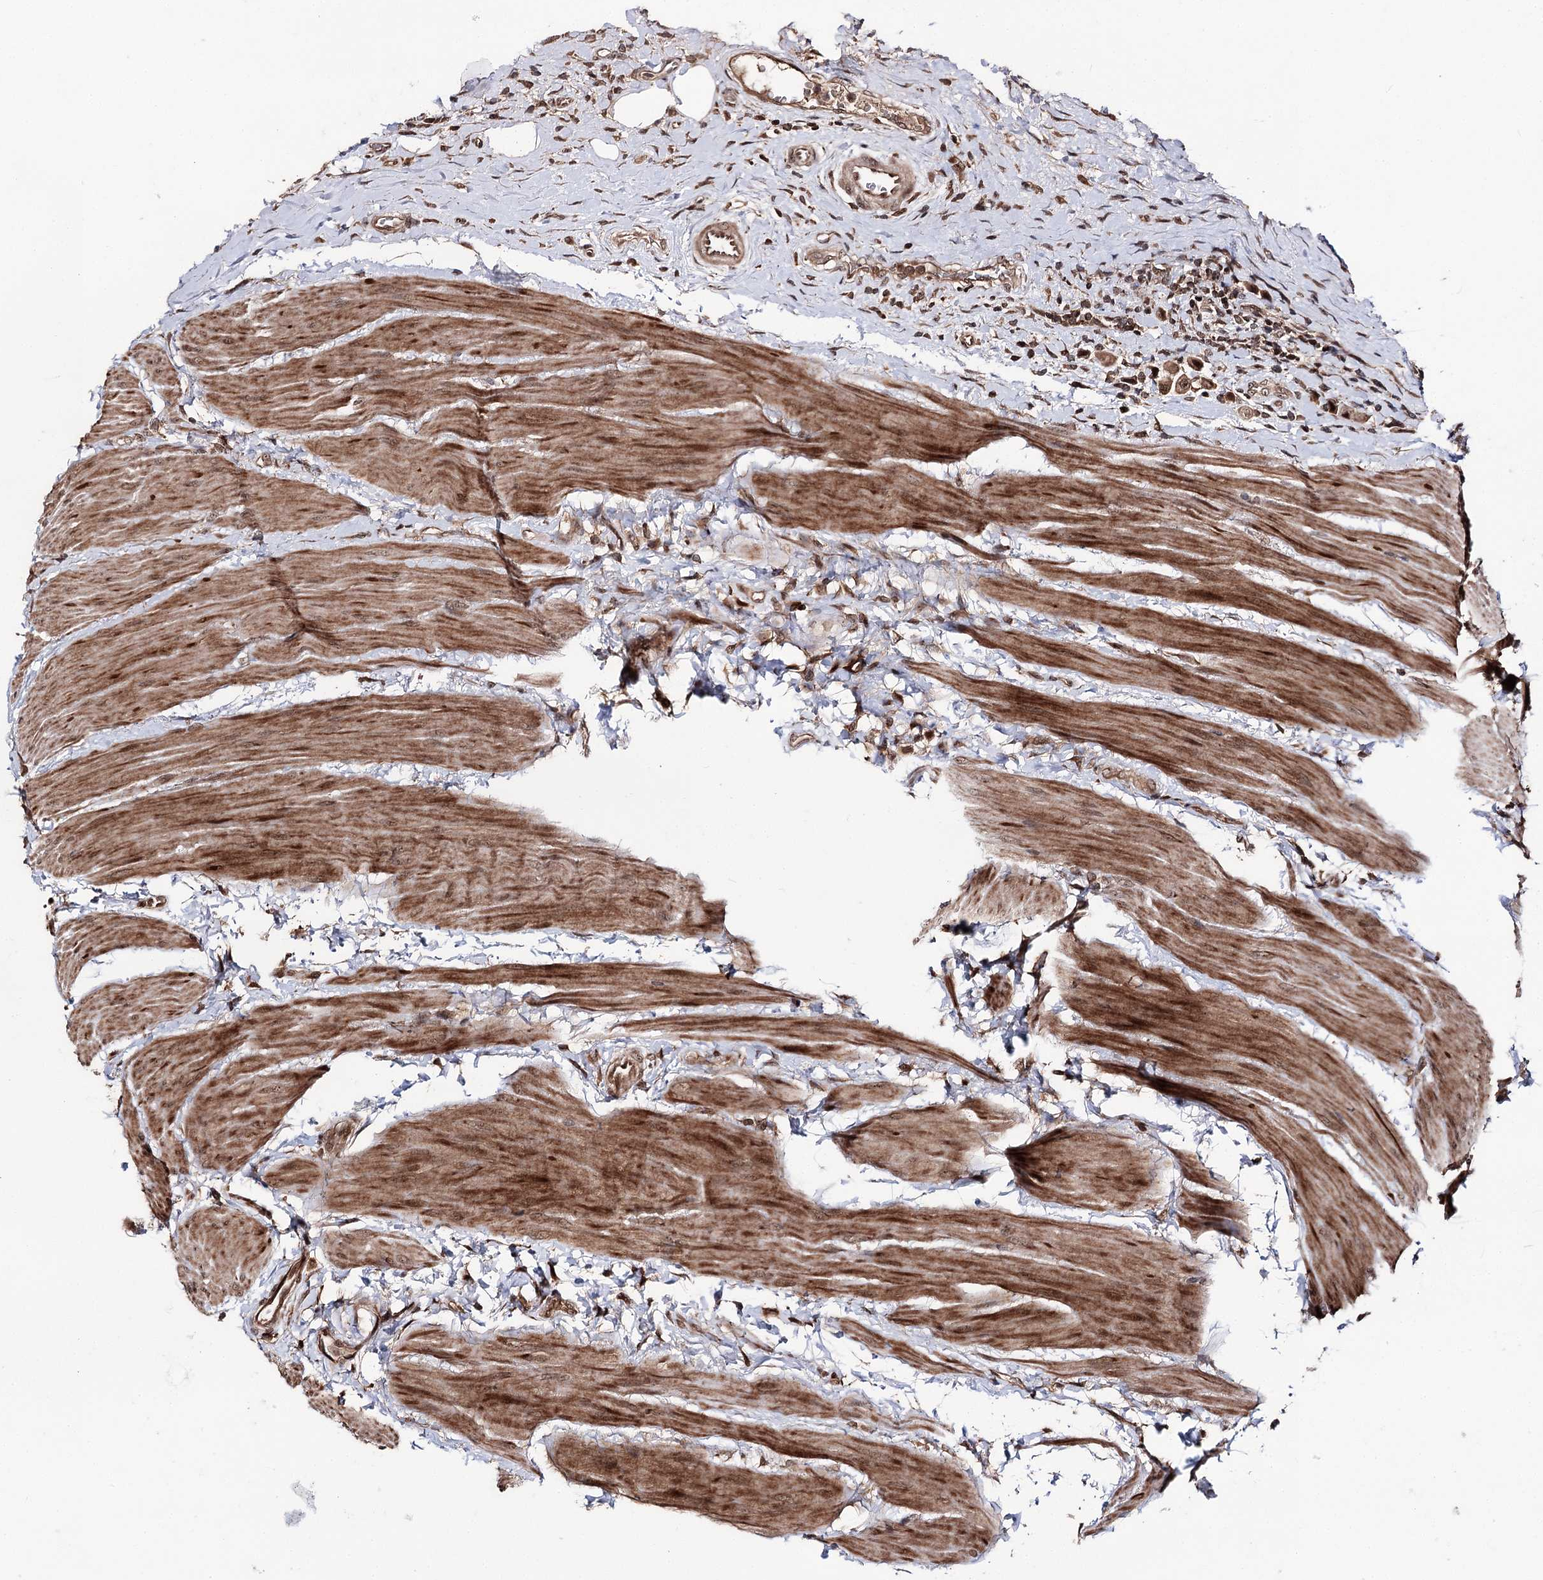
{"staining": {"intensity": "strong", "quantity": ">75%", "location": "cytoplasmic/membranous,nuclear"}, "tissue": "urothelial cancer", "cell_type": "Tumor cells", "image_type": "cancer", "snomed": [{"axis": "morphology", "description": "Urothelial carcinoma, High grade"}, {"axis": "topography", "description": "Urinary bladder"}], "caption": "Protein analysis of urothelial carcinoma (high-grade) tissue shows strong cytoplasmic/membranous and nuclear staining in about >75% of tumor cells.", "gene": "FAM53B", "patient": {"sex": "male", "age": 50}}